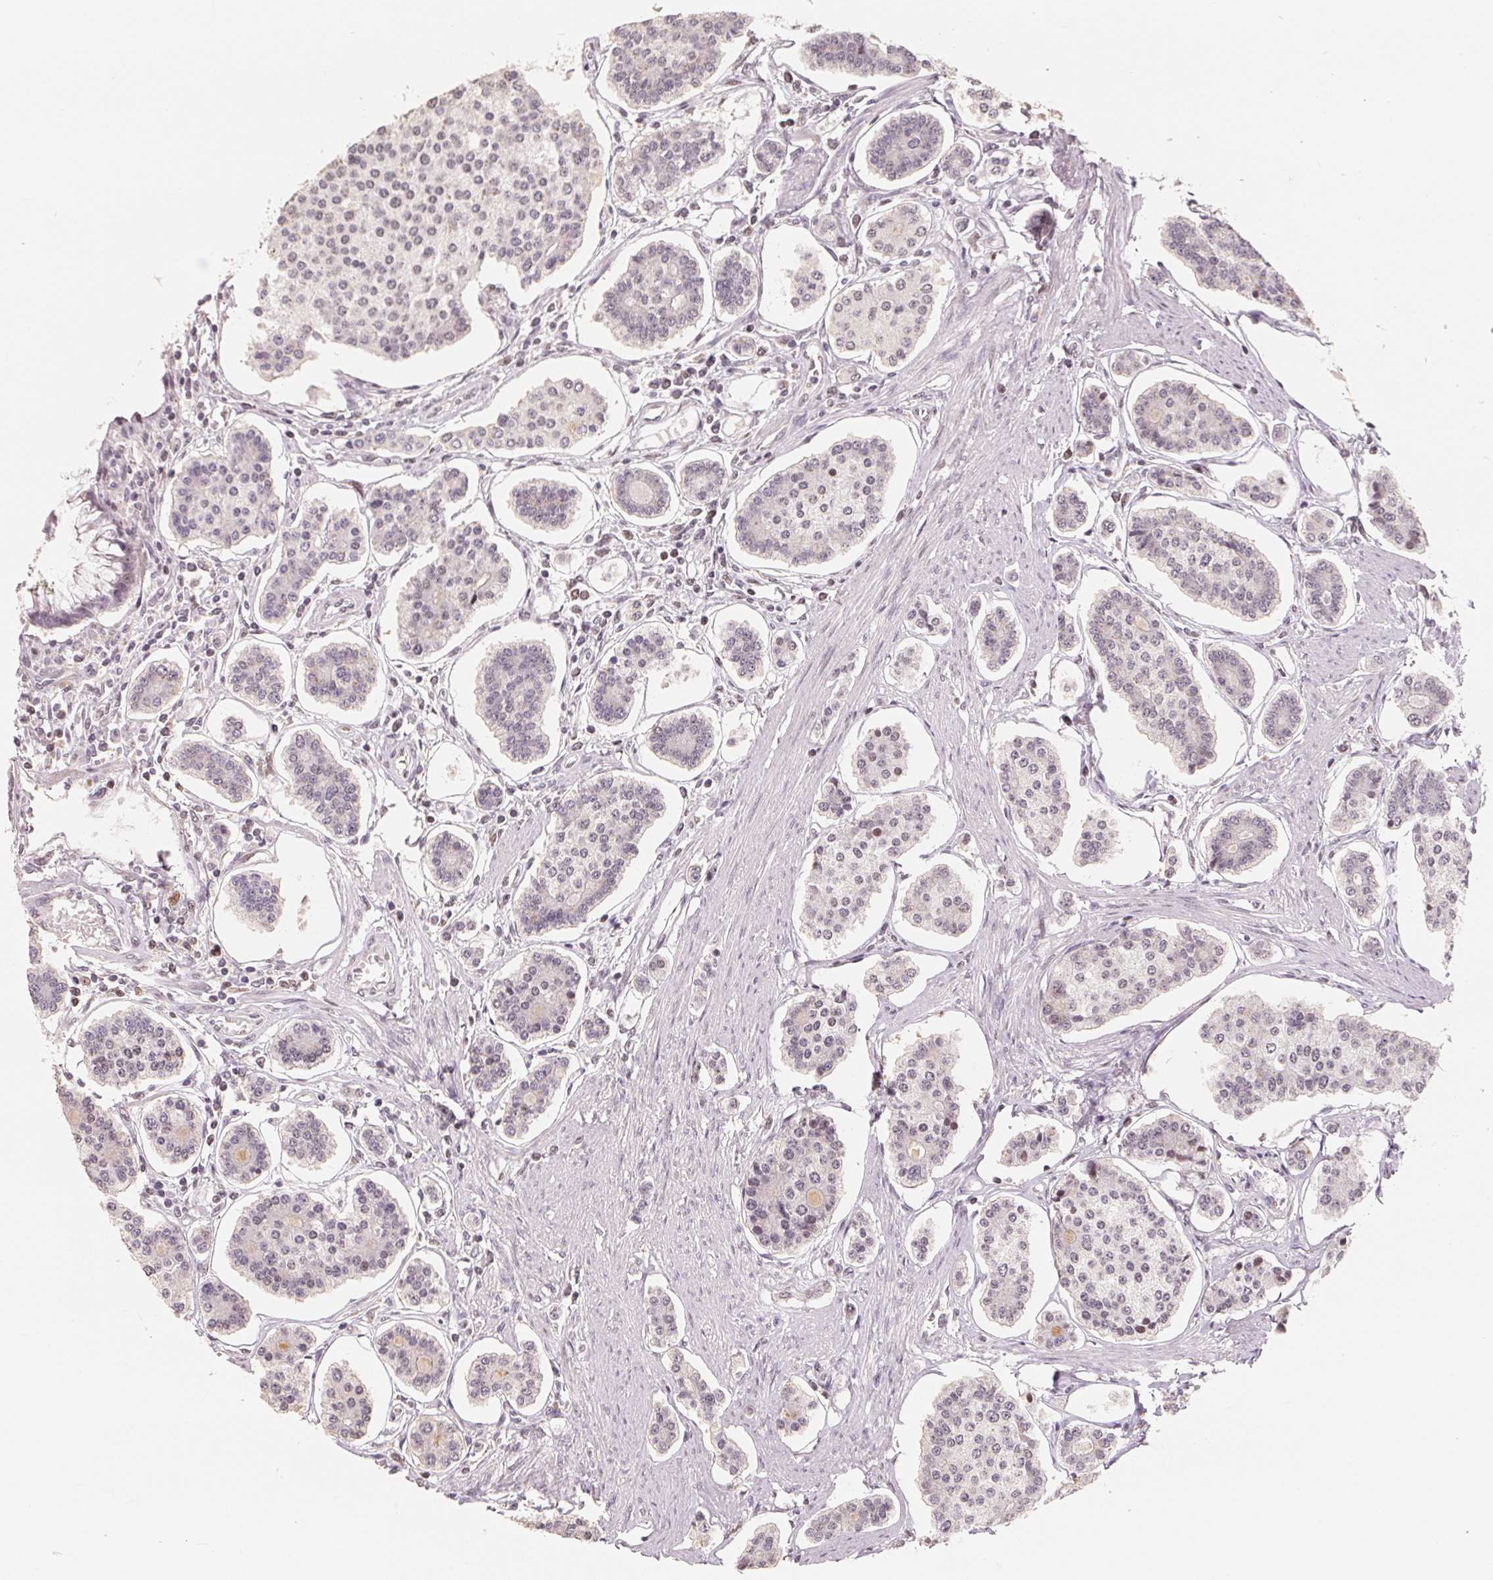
{"staining": {"intensity": "negative", "quantity": "none", "location": "none"}, "tissue": "carcinoid", "cell_type": "Tumor cells", "image_type": "cancer", "snomed": [{"axis": "morphology", "description": "Carcinoid, malignant, NOS"}, {"axis": "topography", "description": "Small intestine"}], "caption": "DAB immunohistochemical staining of carcinoid (malignant) demonstrates no significant expression in tumor cells.", "gene": "CCDC138", "patient": {"sex": "female", "age": 65}}